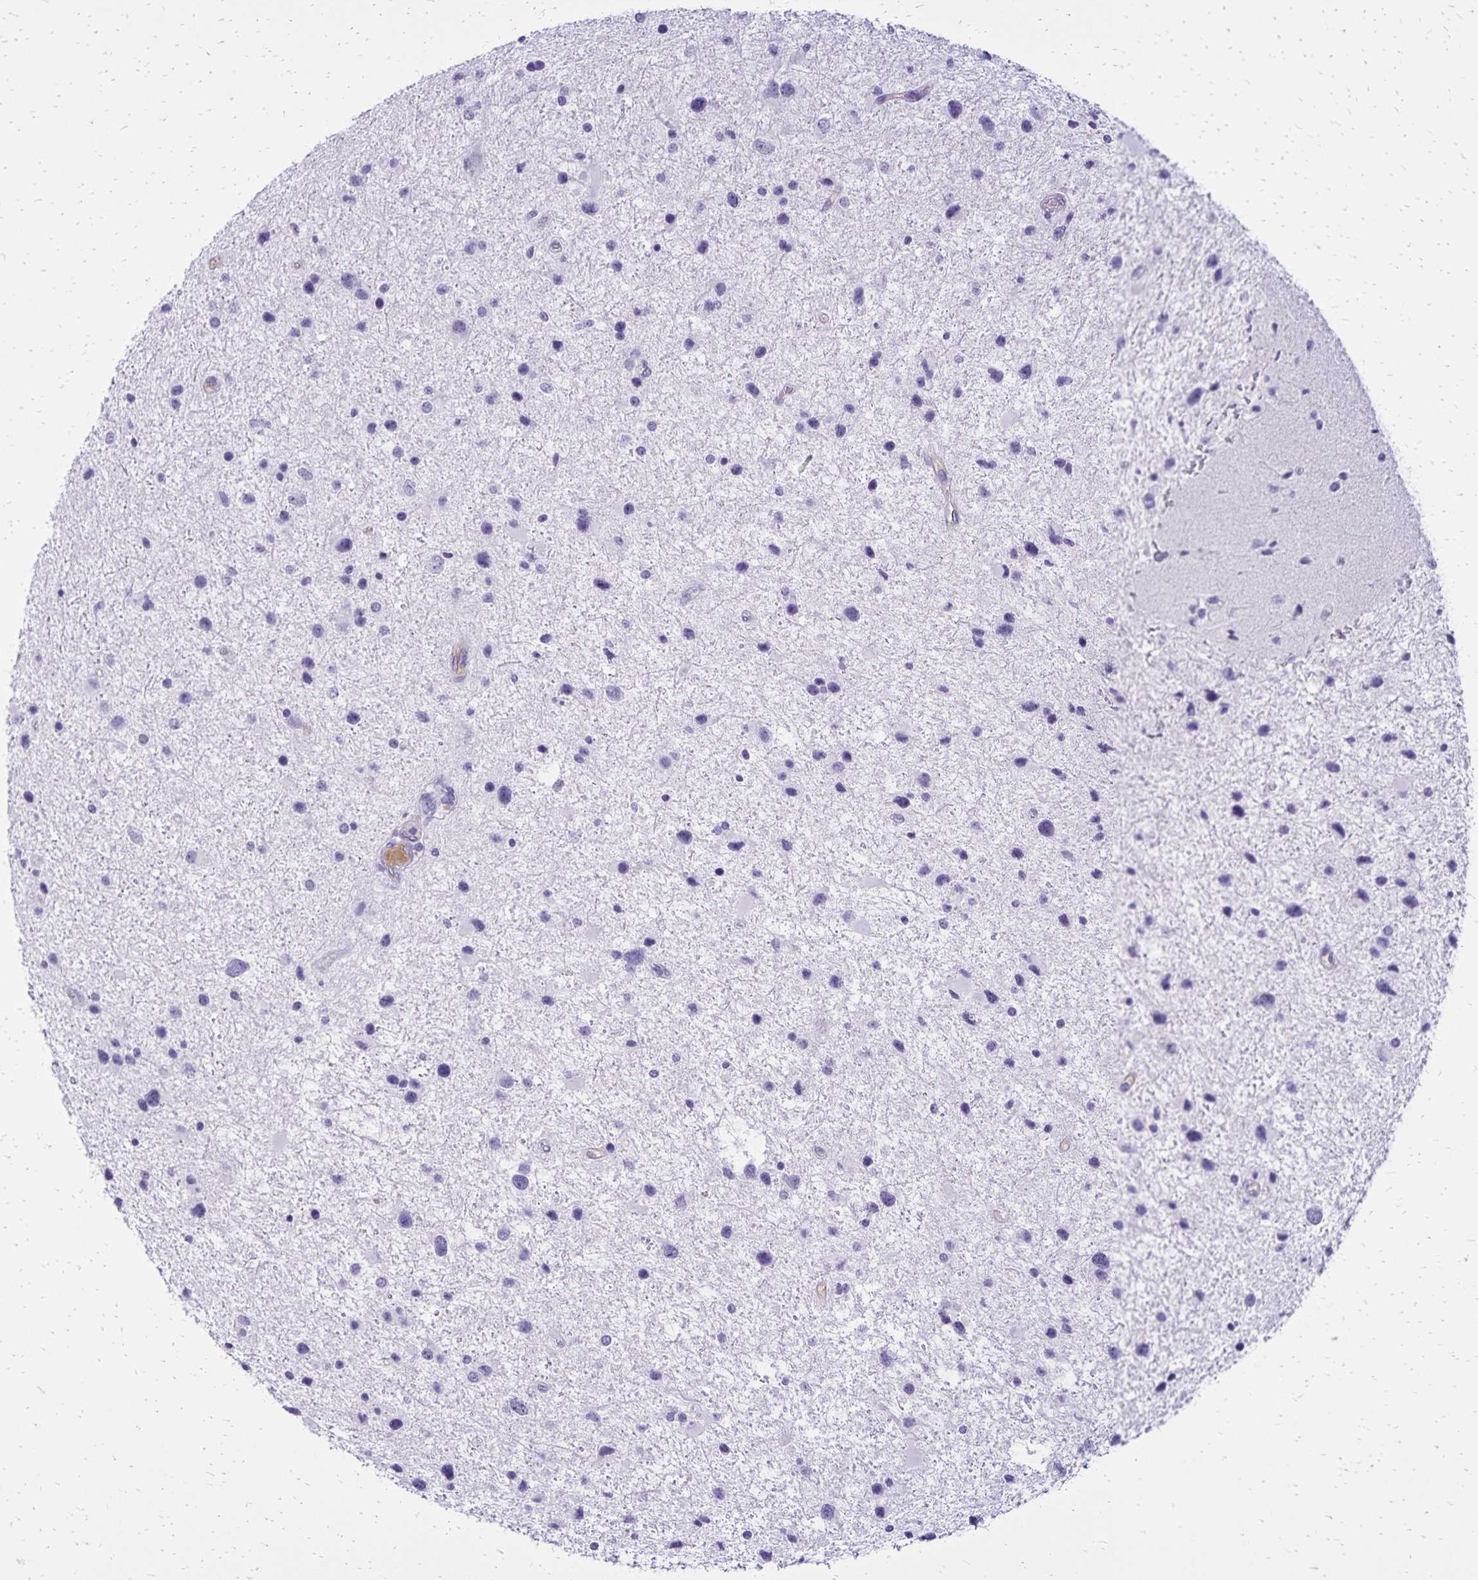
{"staining": {"intensity": "negative", "quantity": "none", "location": "none"}, "tissue": "glioma", "cell_type": "Tumor cells", "image_type": "cancer", "snomed": [{"axis": "morphology", "description": "Glioma, malignant, Low grade"}, {"axis": "topography", "description": "Brain"}], "caption": "An immunohistochemistry image of malignant glioma (low-grade) is shown. There is no staining in tumor cells of malignant glioma (low-grade). Brightfield microscopy of IHC stained with DAB (brown) and hematoxylin (blue), captured at high magnification.", "gene": "CD27", "patient": {"sex": "female", "age": 32}}